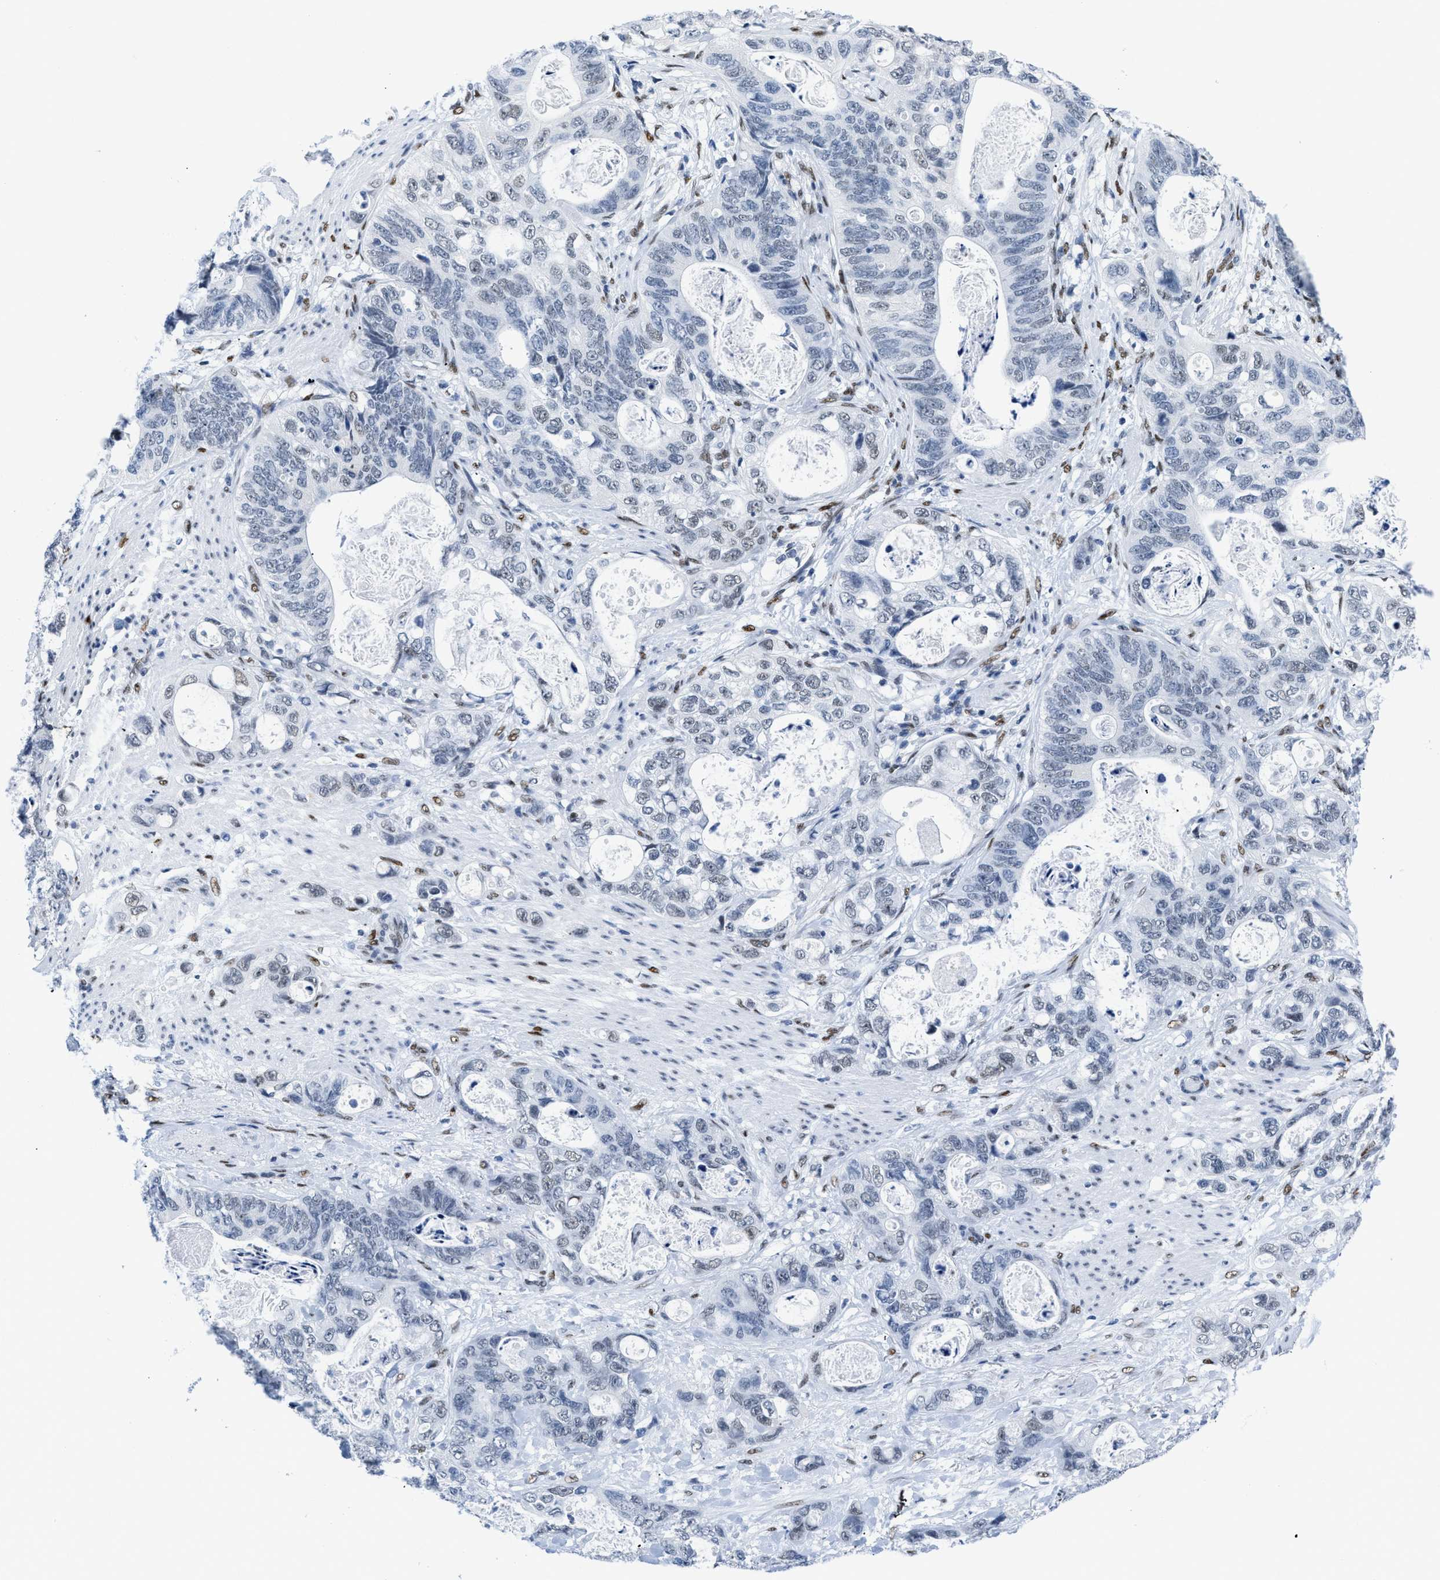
{"staining": {"intensity": "moderate", "quantity": "<25%", "location": "nuclear"}, "tissue": "stomach cancer", "cell_type": "Tumor cells", "image_type": "cancer", "snomed": [{"axis": "morphology", "description": "Normal tissue, NOS"}, {"axis": "morphology", "description": "Adenocarcinoma, NOS"}, {"axis": "topography", "description": "Stomach"}], "caption": "Brown immunohistochemical staining in stomach cancer exhibits moderate nuclear staining in about <25% of tumor cells.", "gene": "CTBP1", "patient": {"sex": "female", "age": 89}}